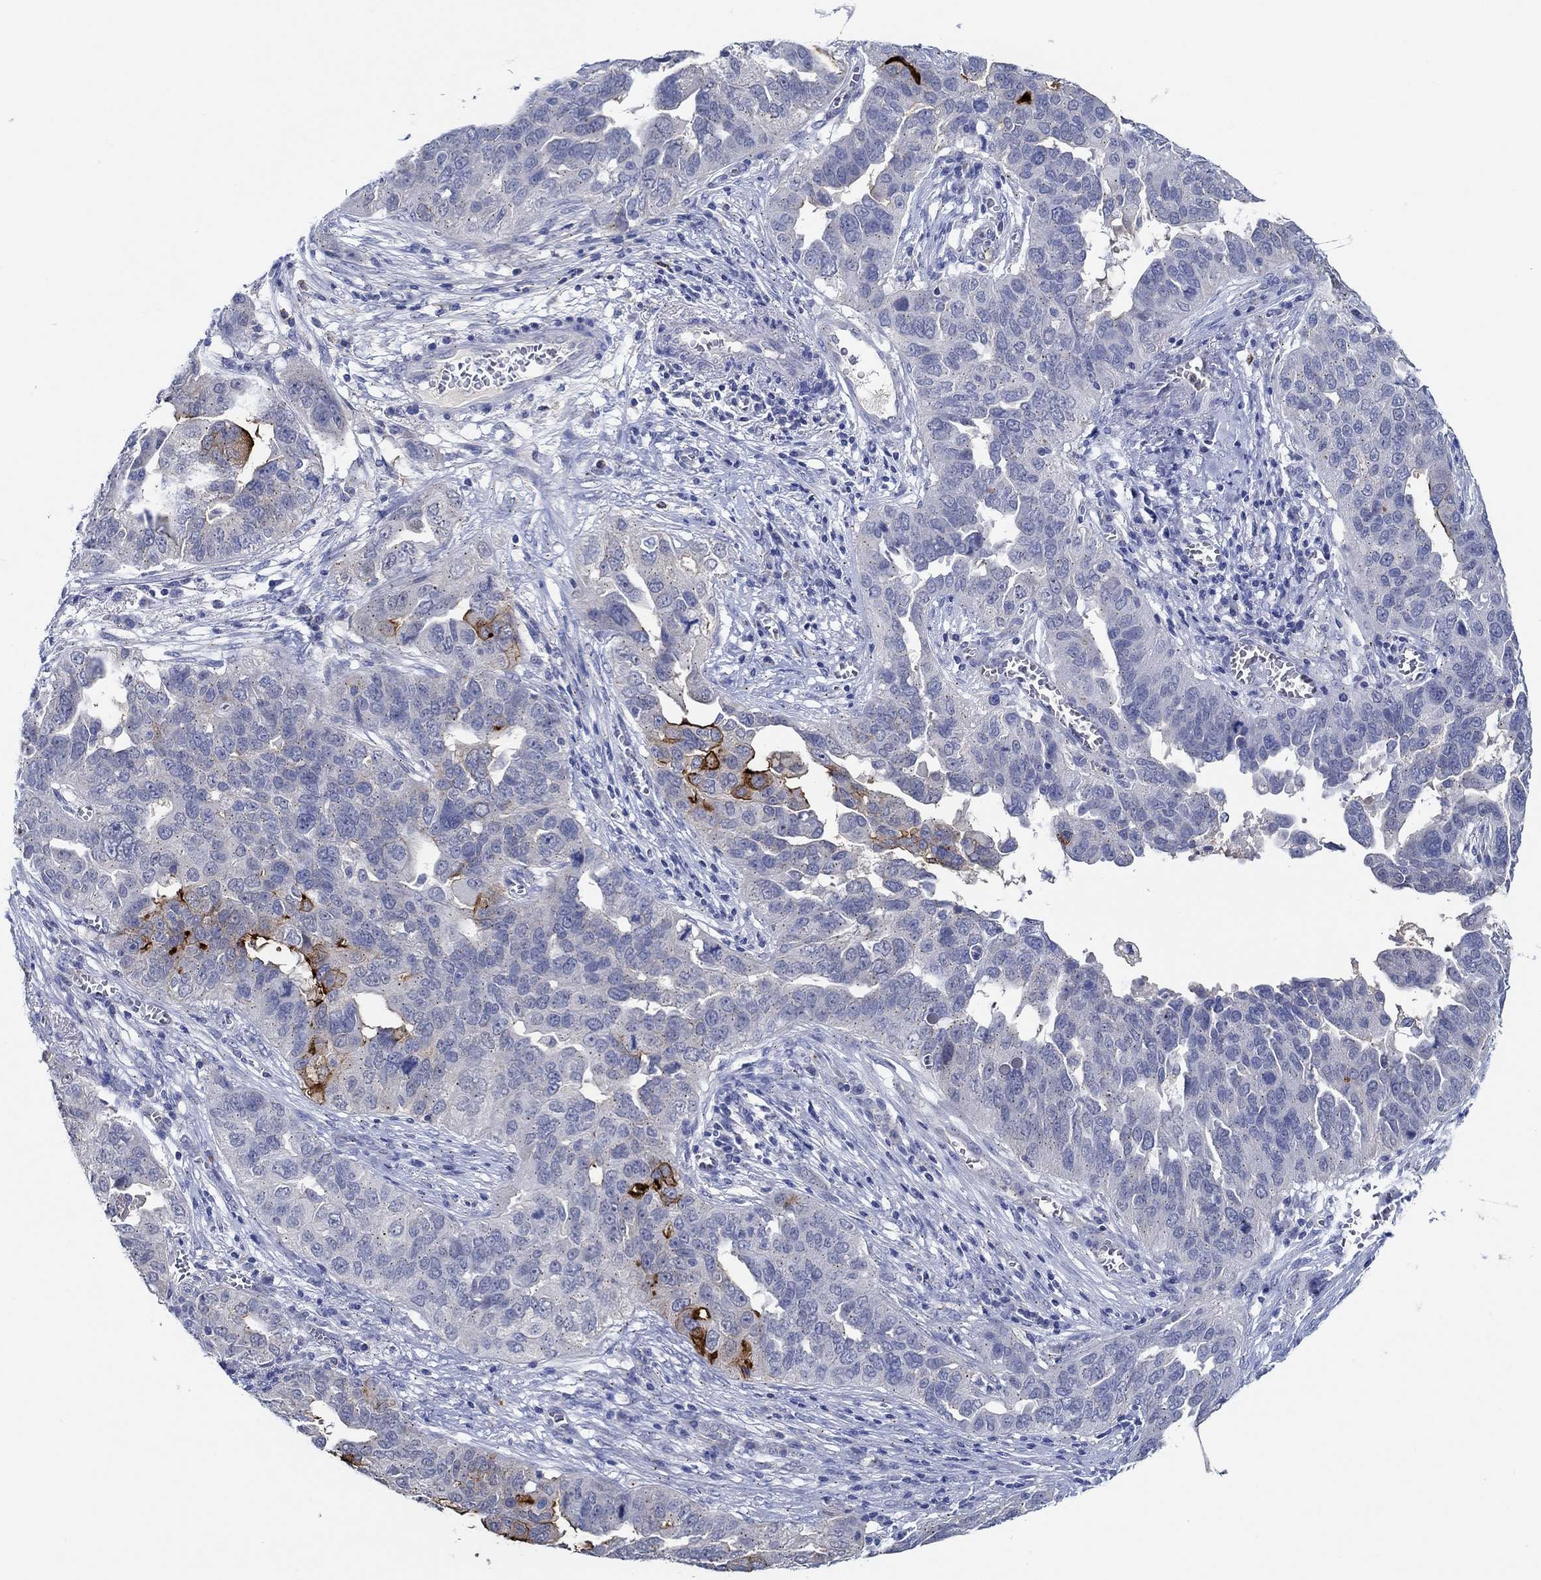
{"staining": {"intensity": "strong", "quantity": "<25%", "location": "cytoplasmic/membranous"}, "tissue": "ovarian cancer", "cell_type": "Tumor cells", "image_type": "cancer", "snomed": [{"axis": "morphology", "description": "Carcinoma, endometroid"}, {"axis": "topography", "description": "Soft tissue"}, {"axis": "topography", "description": "Ovary"}], "caption": "A brown stain highlights strong cytoplasmic/membranous expression of a protein in human endometroid carcinoma (ovarian) tumor cells. (DAB (3,3'-diaminobenzidine) IHC with brightfield microscopy, high magnification).", "gene": "CPM", "patient": {"sex": "female", "age": 52}}